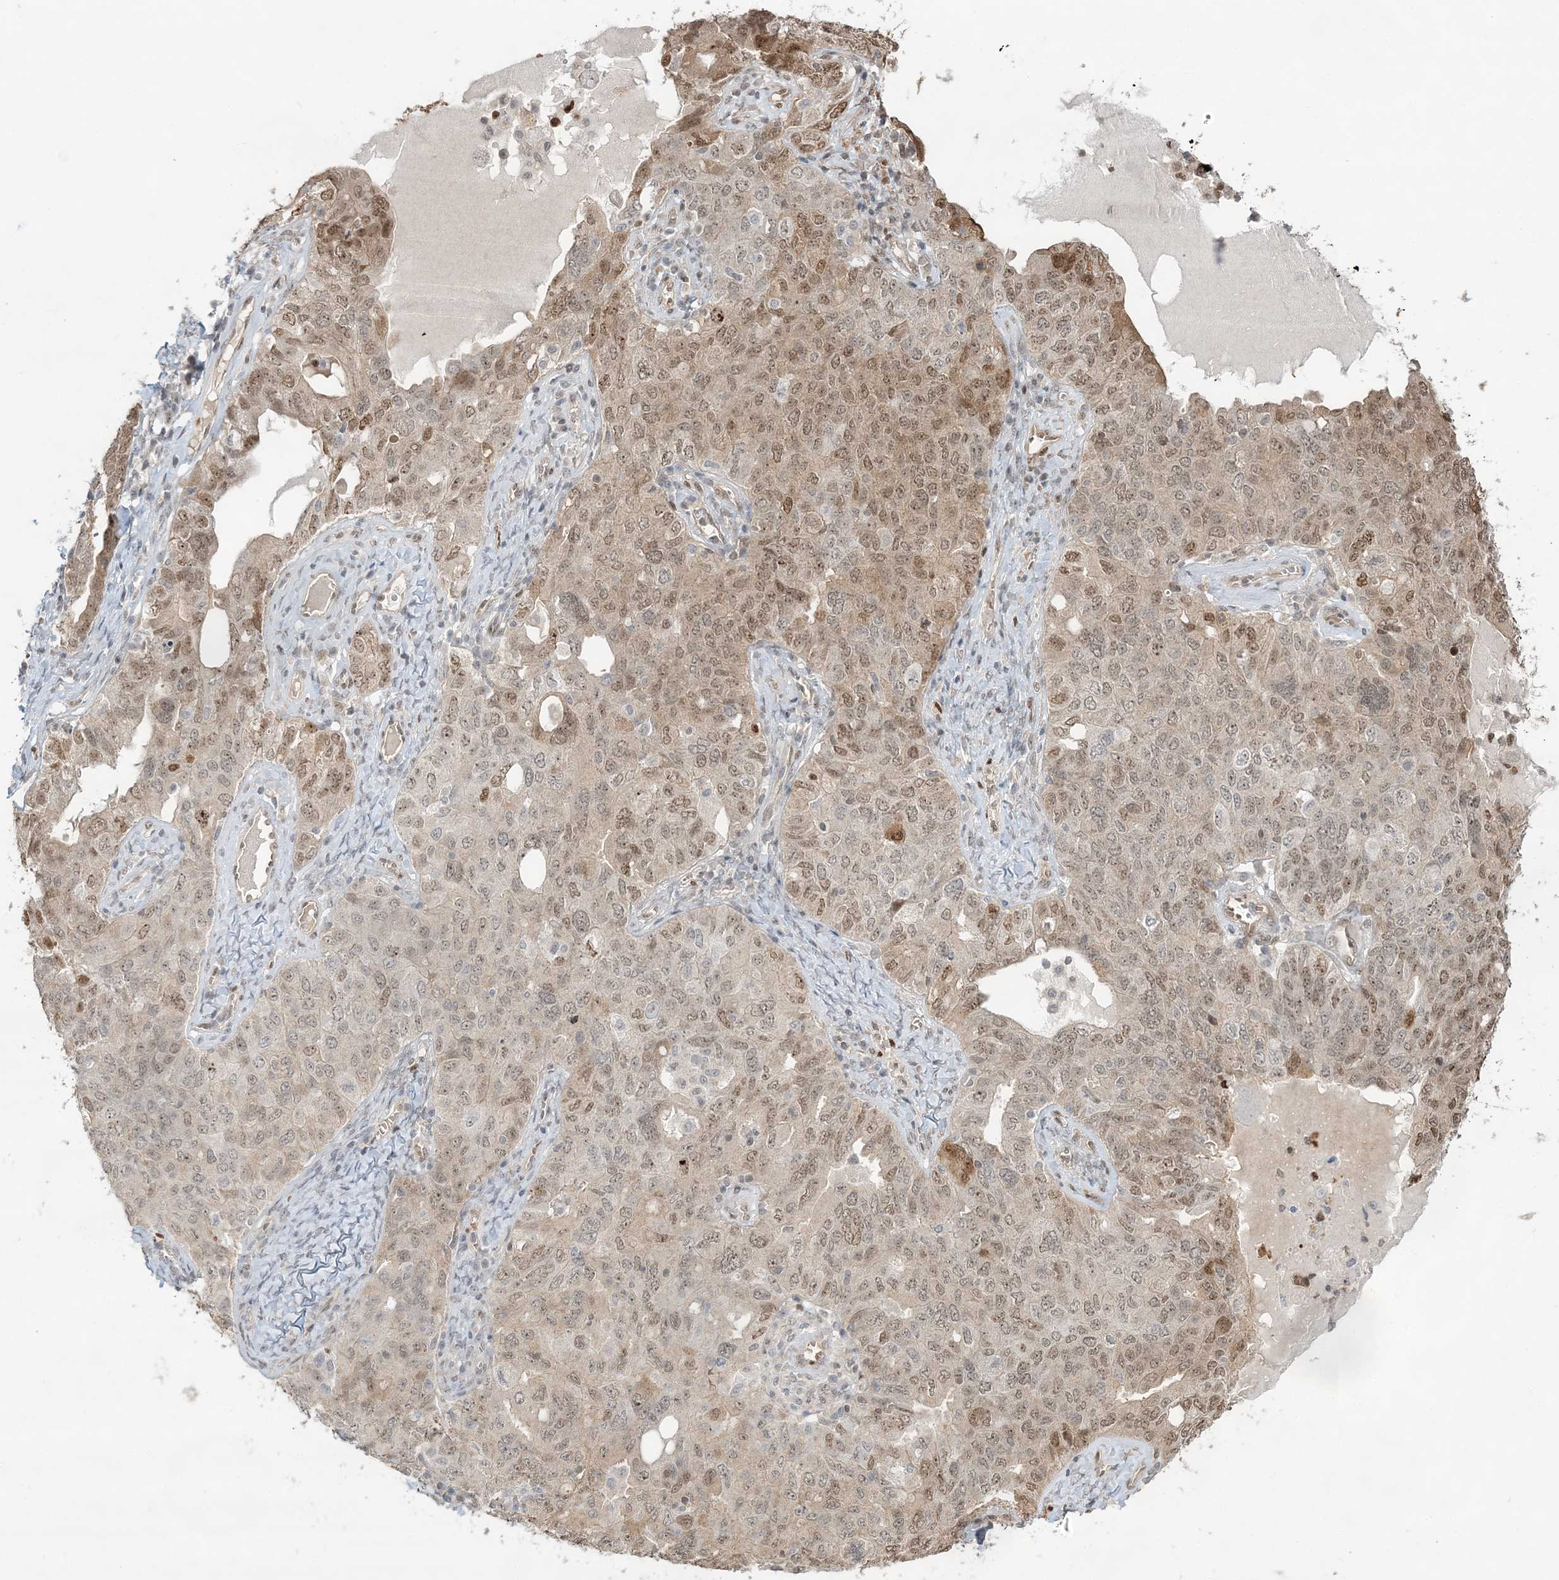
{"staining": {"intensity": "moderate", "quantity": ">75%", "location": "cytoplasmic/membranous,nuclear"}, "tissue": "ovarian cancer", "cell_type": "Tumor cells", "image_type": "cancer", "snomed": [{"axis": "morphology", "description": "Carcinoma, endometroid"}, {"axis": "topography", "description": "Ovary"}], "caption": "Brown immunohistochemical staining in human endometroid carcinoma (ovarian) exhibits moderate cytoplasmic/membranous and nuclear staining in approximately >75% of tumor cells.", "gene": "SUMO2", "patient": {"sex": "female", "age": 62}}